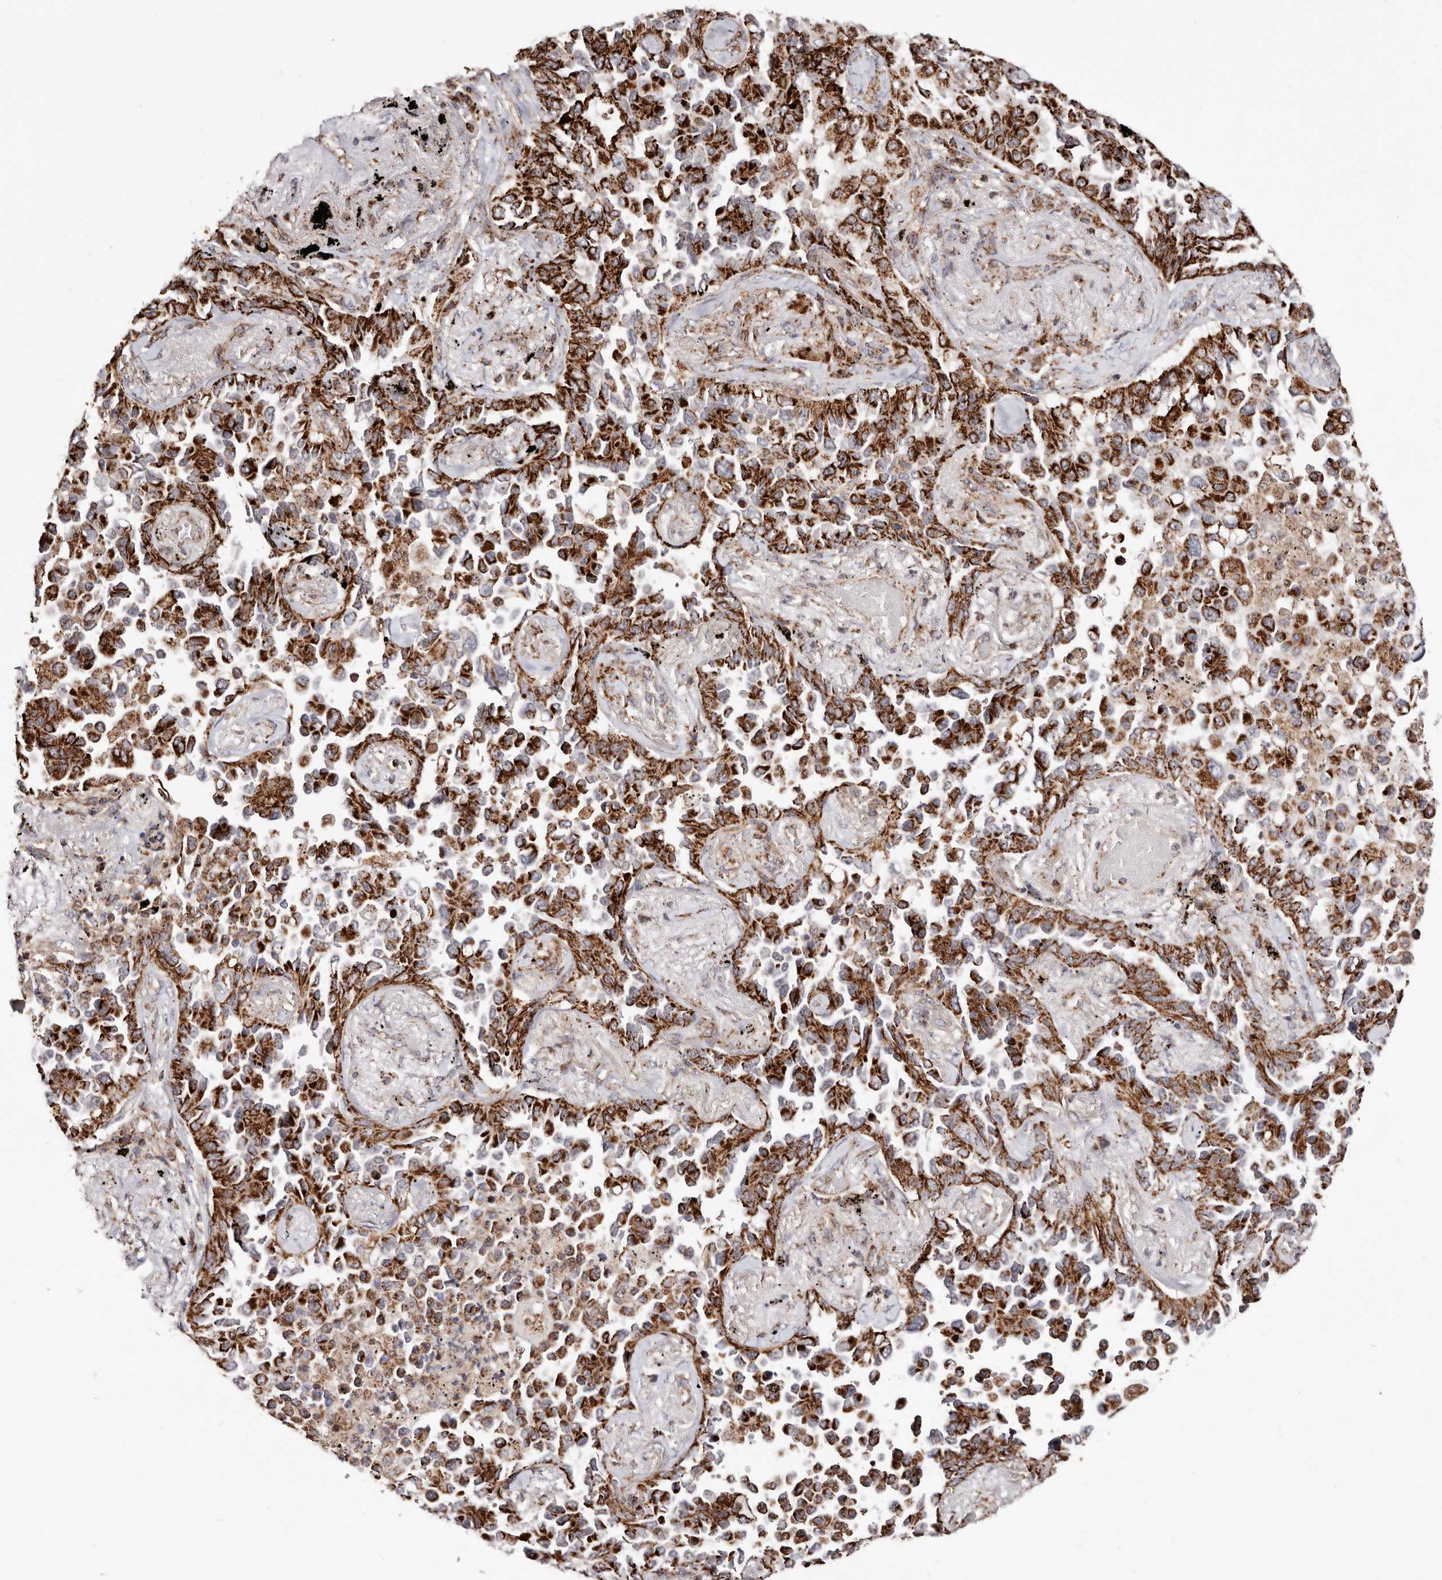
{"staining": {"intensity": "strong", "quantity": ">75%", "location": "cytoplasmic/membranous"}, "tissue": "lung cancer", "cell_type": "Tumor cells", "image_type": "cancer", "snomed": [{"axis": "morphology", "description": "Adenocarcinoma, NOS"}, {"axis": "topography", "description": "Lung"}], "caption": "Immunohistochemical staining of human lung cancer (adenocarcinoma) reveals high levels of strong cytoplasmic/membranous expression in about >75% of tumor cells.", "gene": "PRKACB", "patient": {"sex": "female", "age": 67}}